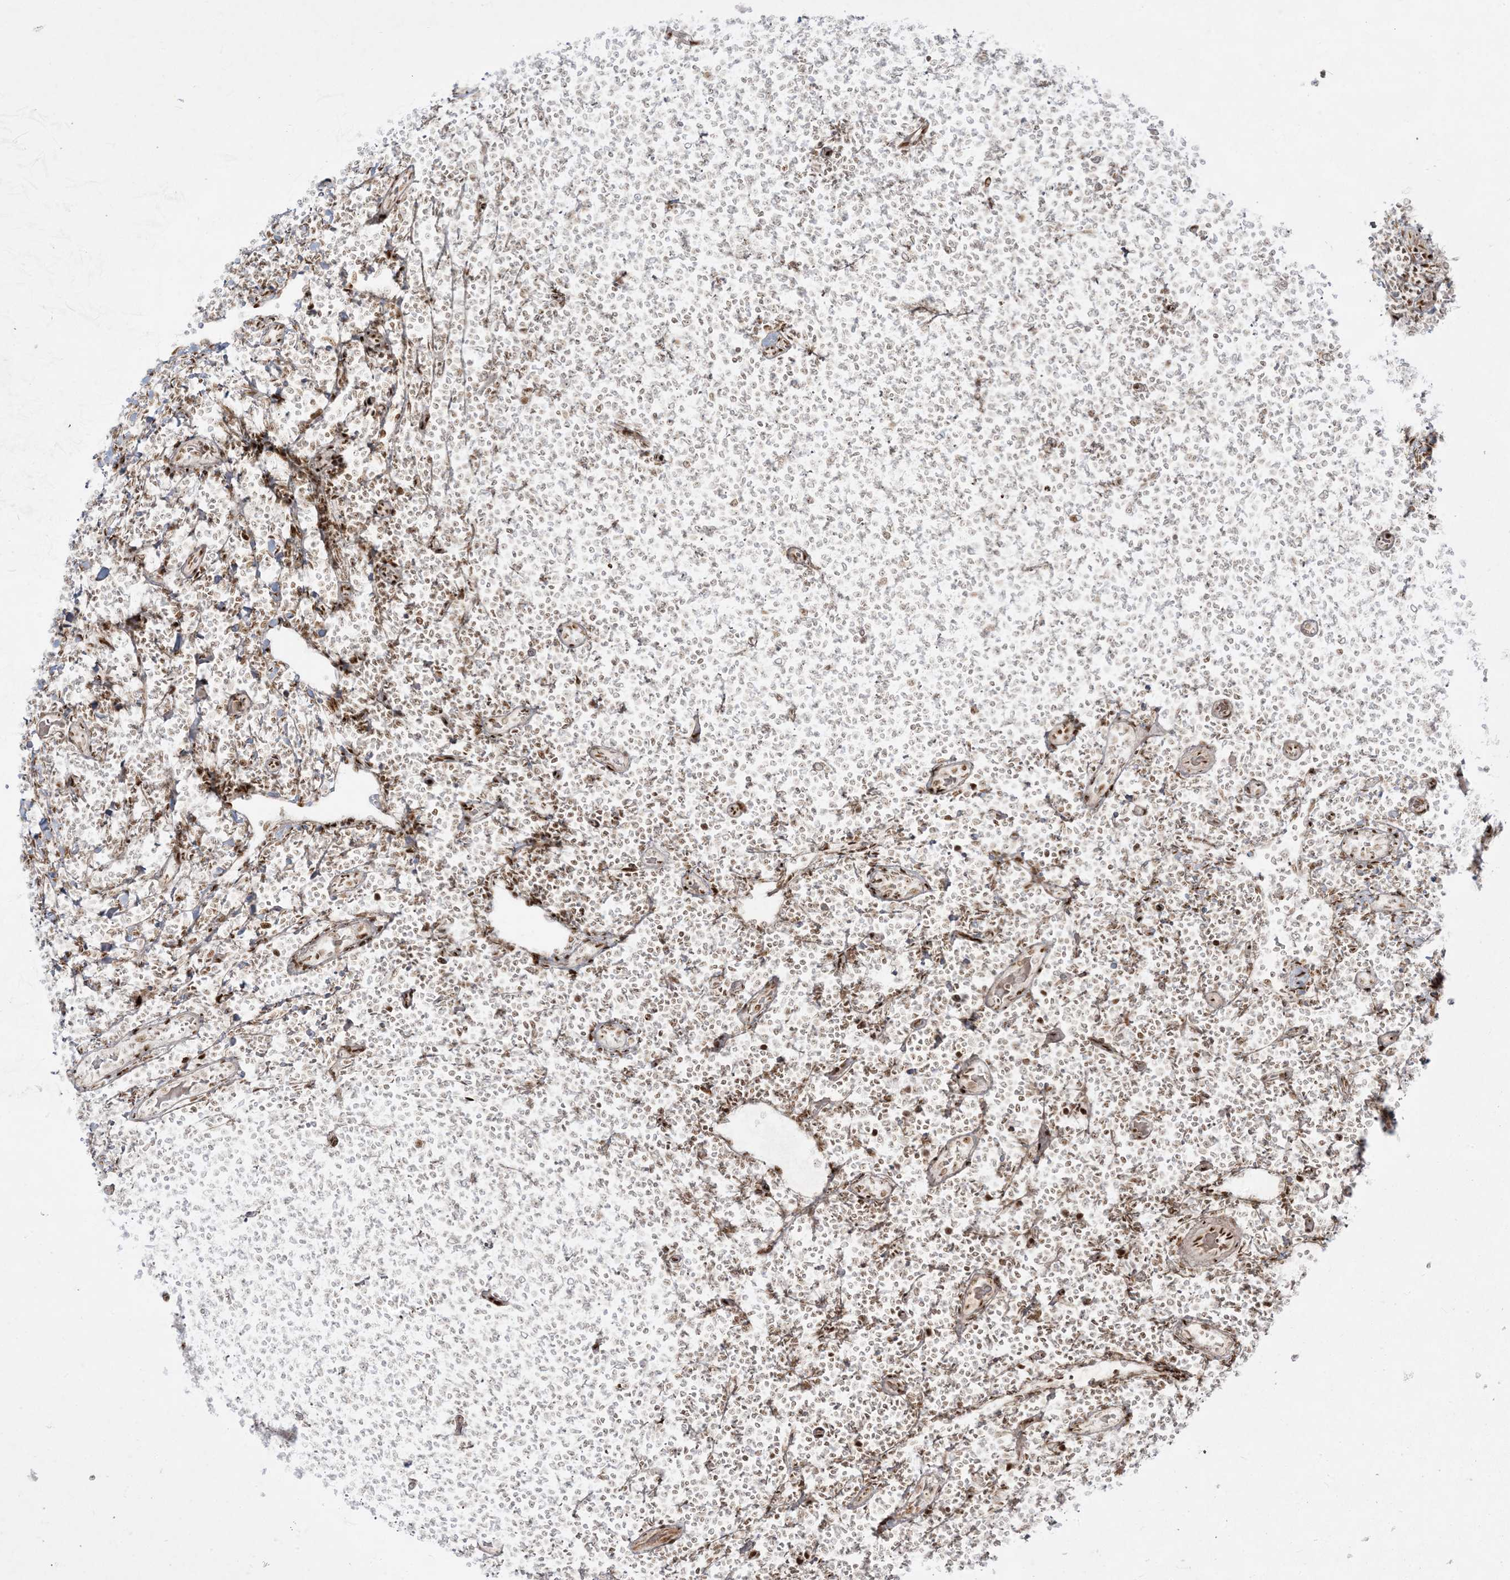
{"staining": {"intensity": "moderate", "quantity": "25%-75%", "location": "nuclear"}, "tissue": "lymphoma", "cell_type": "Tumor cells", "image_type": "cancer", "snomed": [{"axis": "morphology", "description": "Malignant lymphoma, non-Hodgkin's type, Low grade"}, {"axis": "topography", "description": "Lymph node"}], "caption": "Lymphoma stained with a brown dye shows moderate nuclear positive positivity in about 25%-75% of tumor cells.", "gene": "RBM10", "patient": {"sex": "male", "age": 66}}